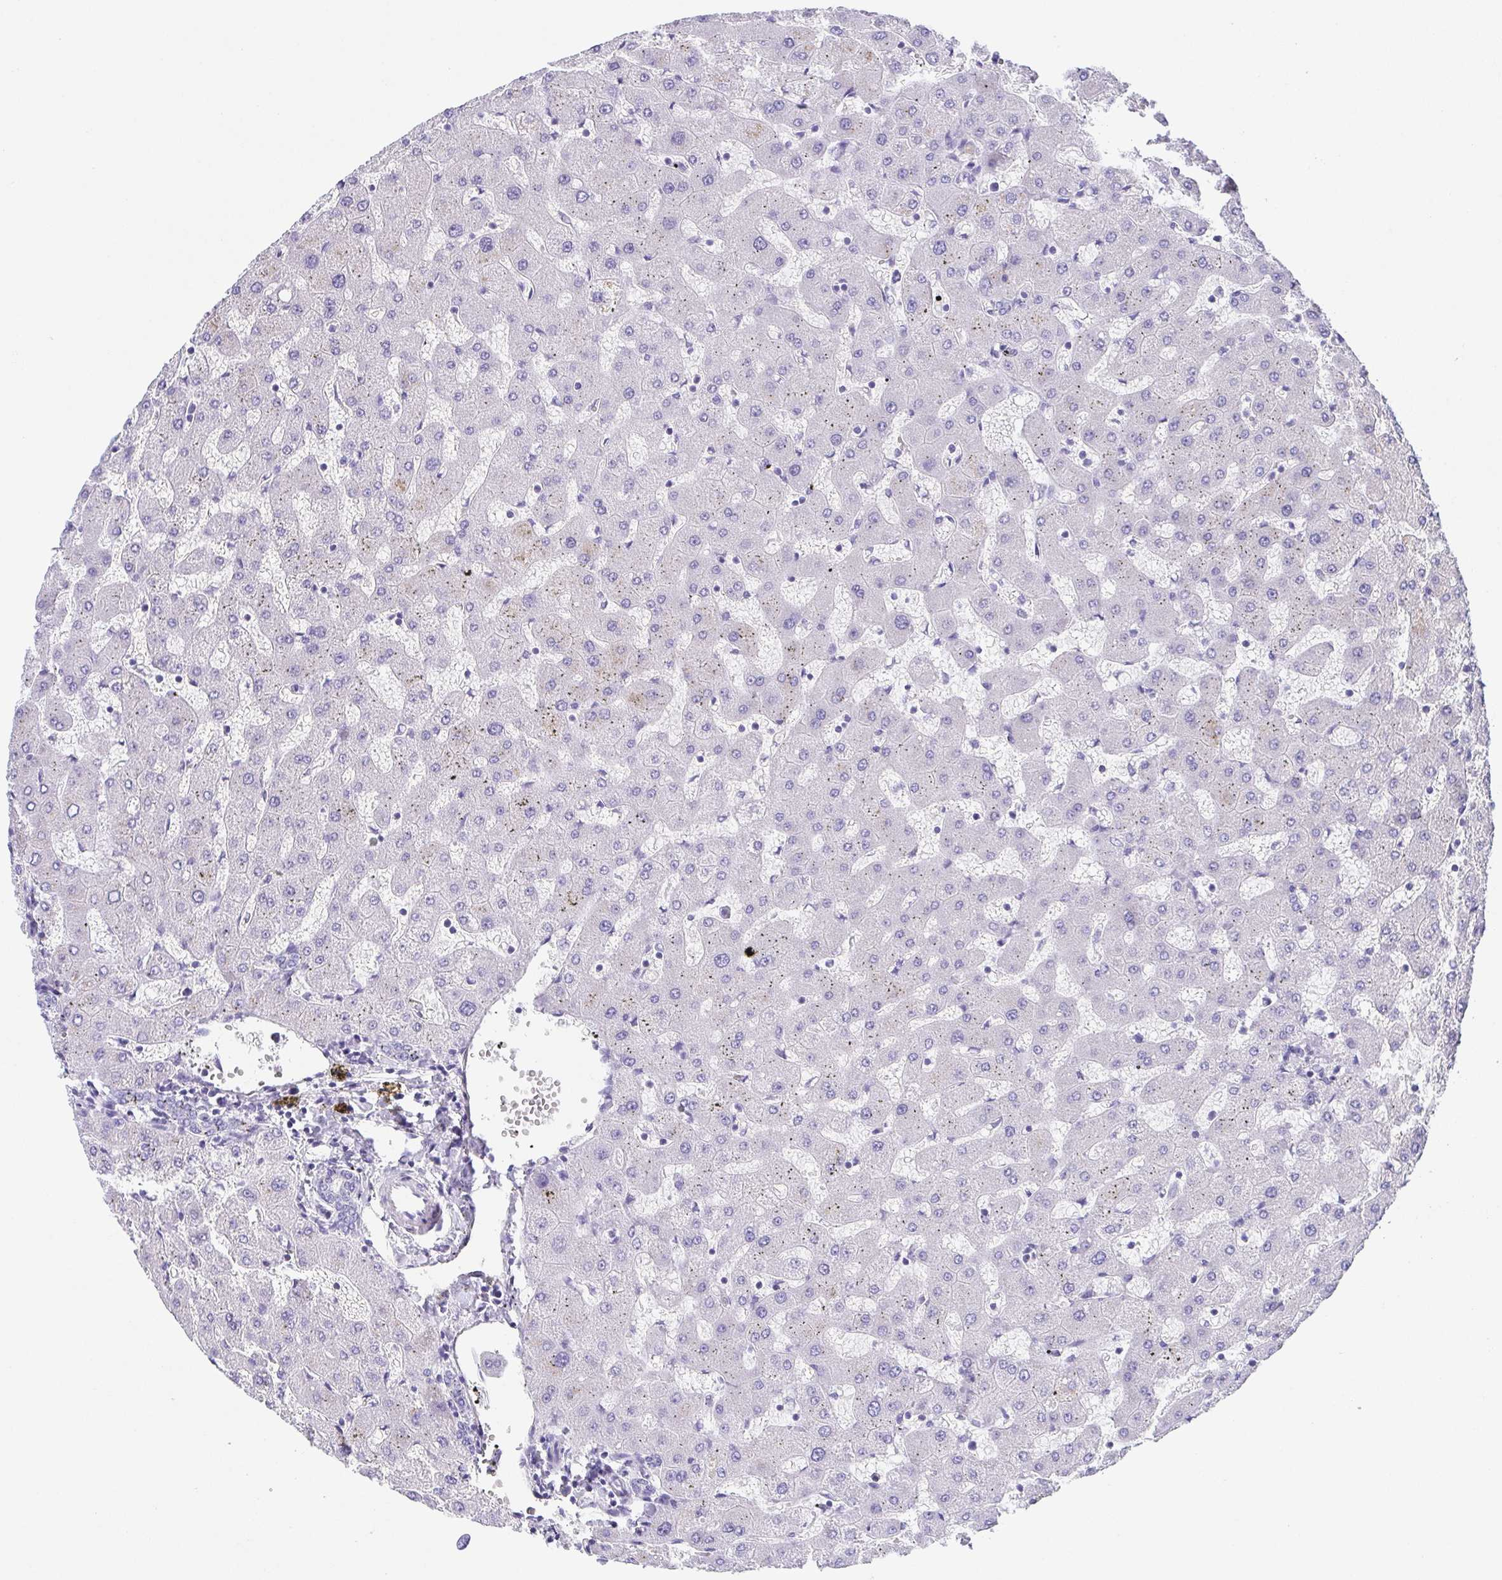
{"staining": {"intensity": "negative", "quantity": "none", "location": "none"}, "tissue": "liver", "cell_type": "Cholangiocytes", "image_type": "normal", "snomed": [{"axis": "morphology", "description": "Normal tissue, NOS"}, {"axis": "topography", "description": "Liver"}], "caption": "This is an IHC histopathology image of normal human liver. There is no staining in cholangiocytes.", "gene": "HAPLN2", "patient": {"sex": "female", "age": 63}}